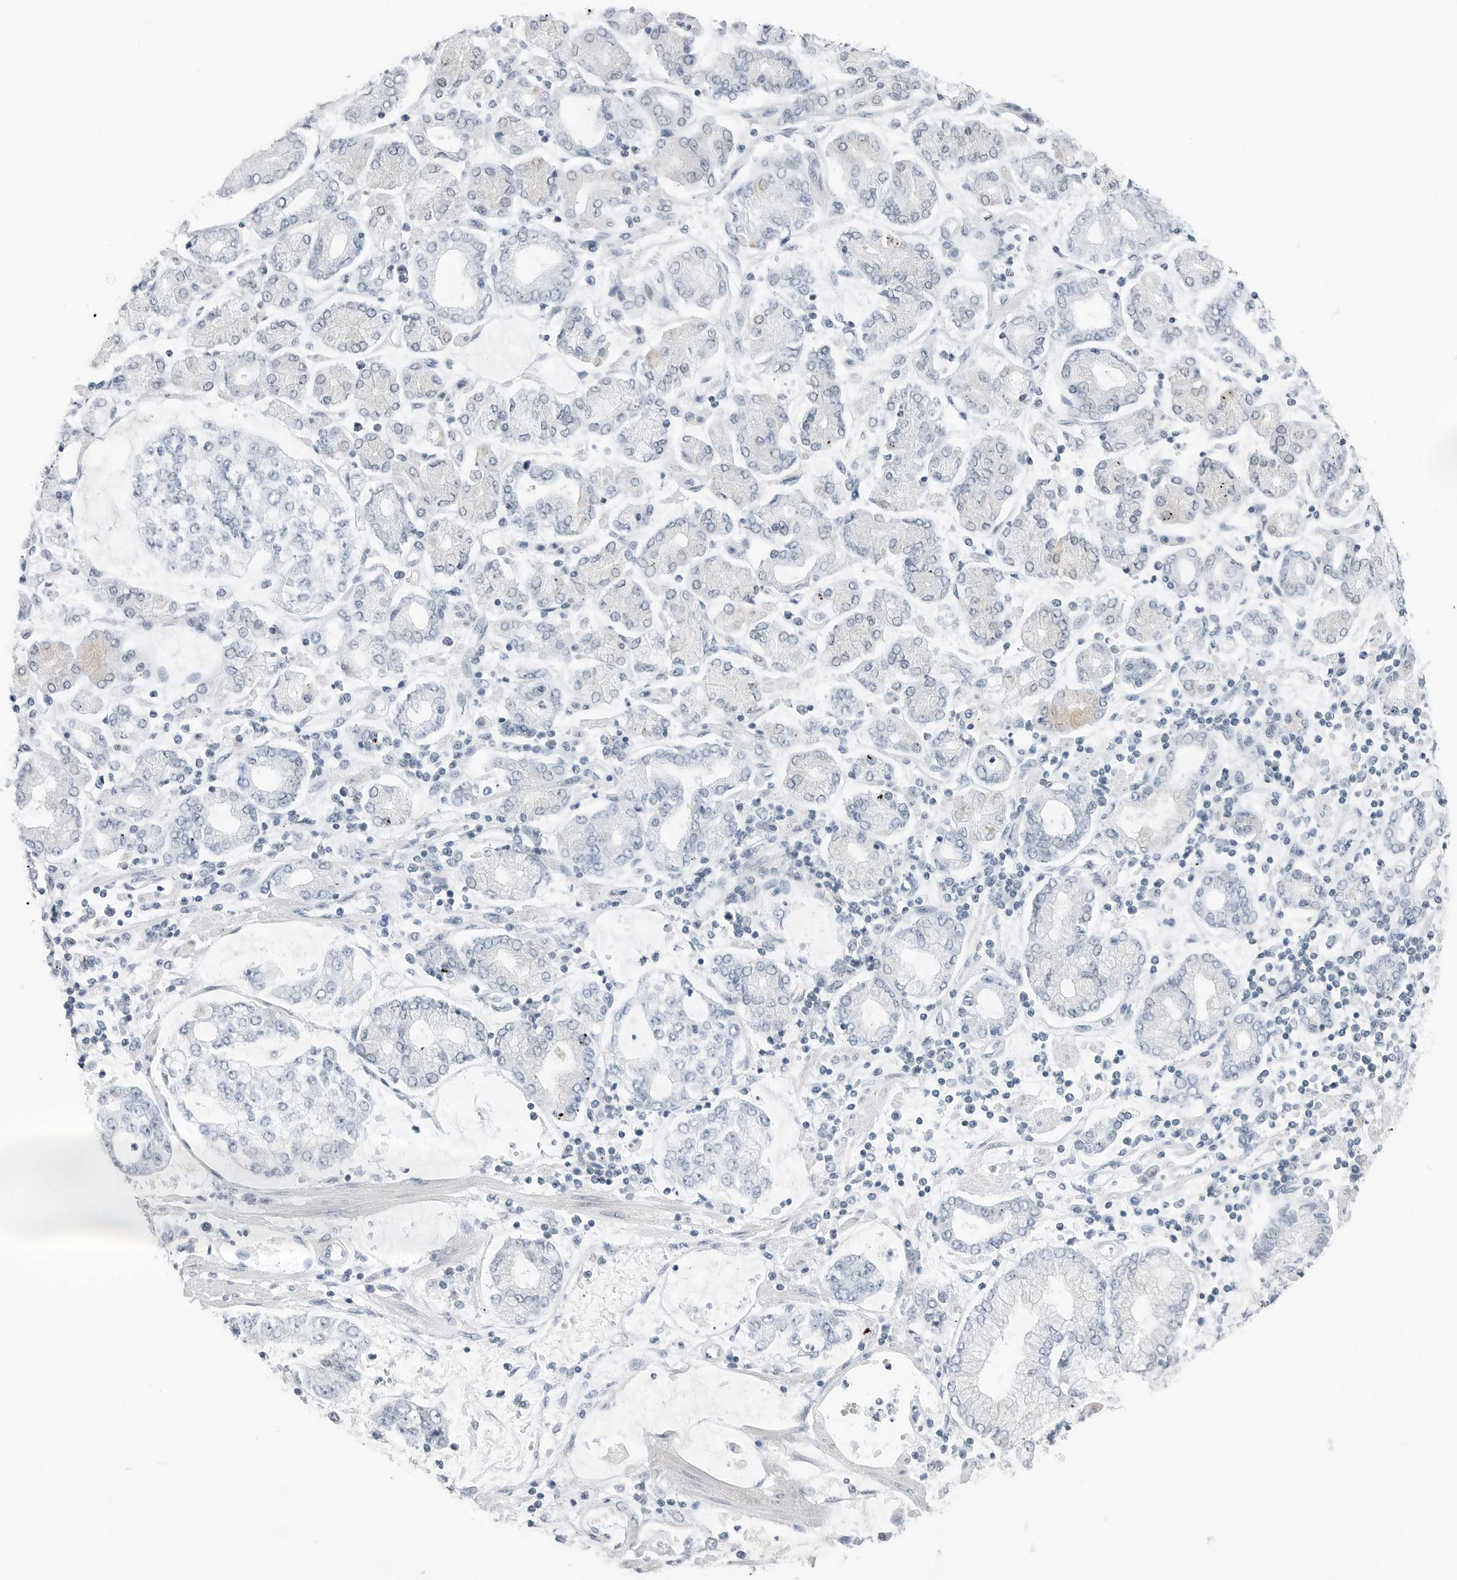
{"staining": {"intensity": "negative", "quantity": "none", "location": "none"}, "tissue": "stomach cancer", "cell_type": "Tumor cells", "image_type": "cancer", "snomed": [{"axis": "morphology", "description": "Adenocarcinoma, NOS"}, {"axis": "topography", "description": "Stomach"}], "caption": "Stomach cancer was stained to show a protein in brown. There is no significant expression in tumor cells.", "gene": "NTMT2", "patient": {"sex": "male", "age": 76}}